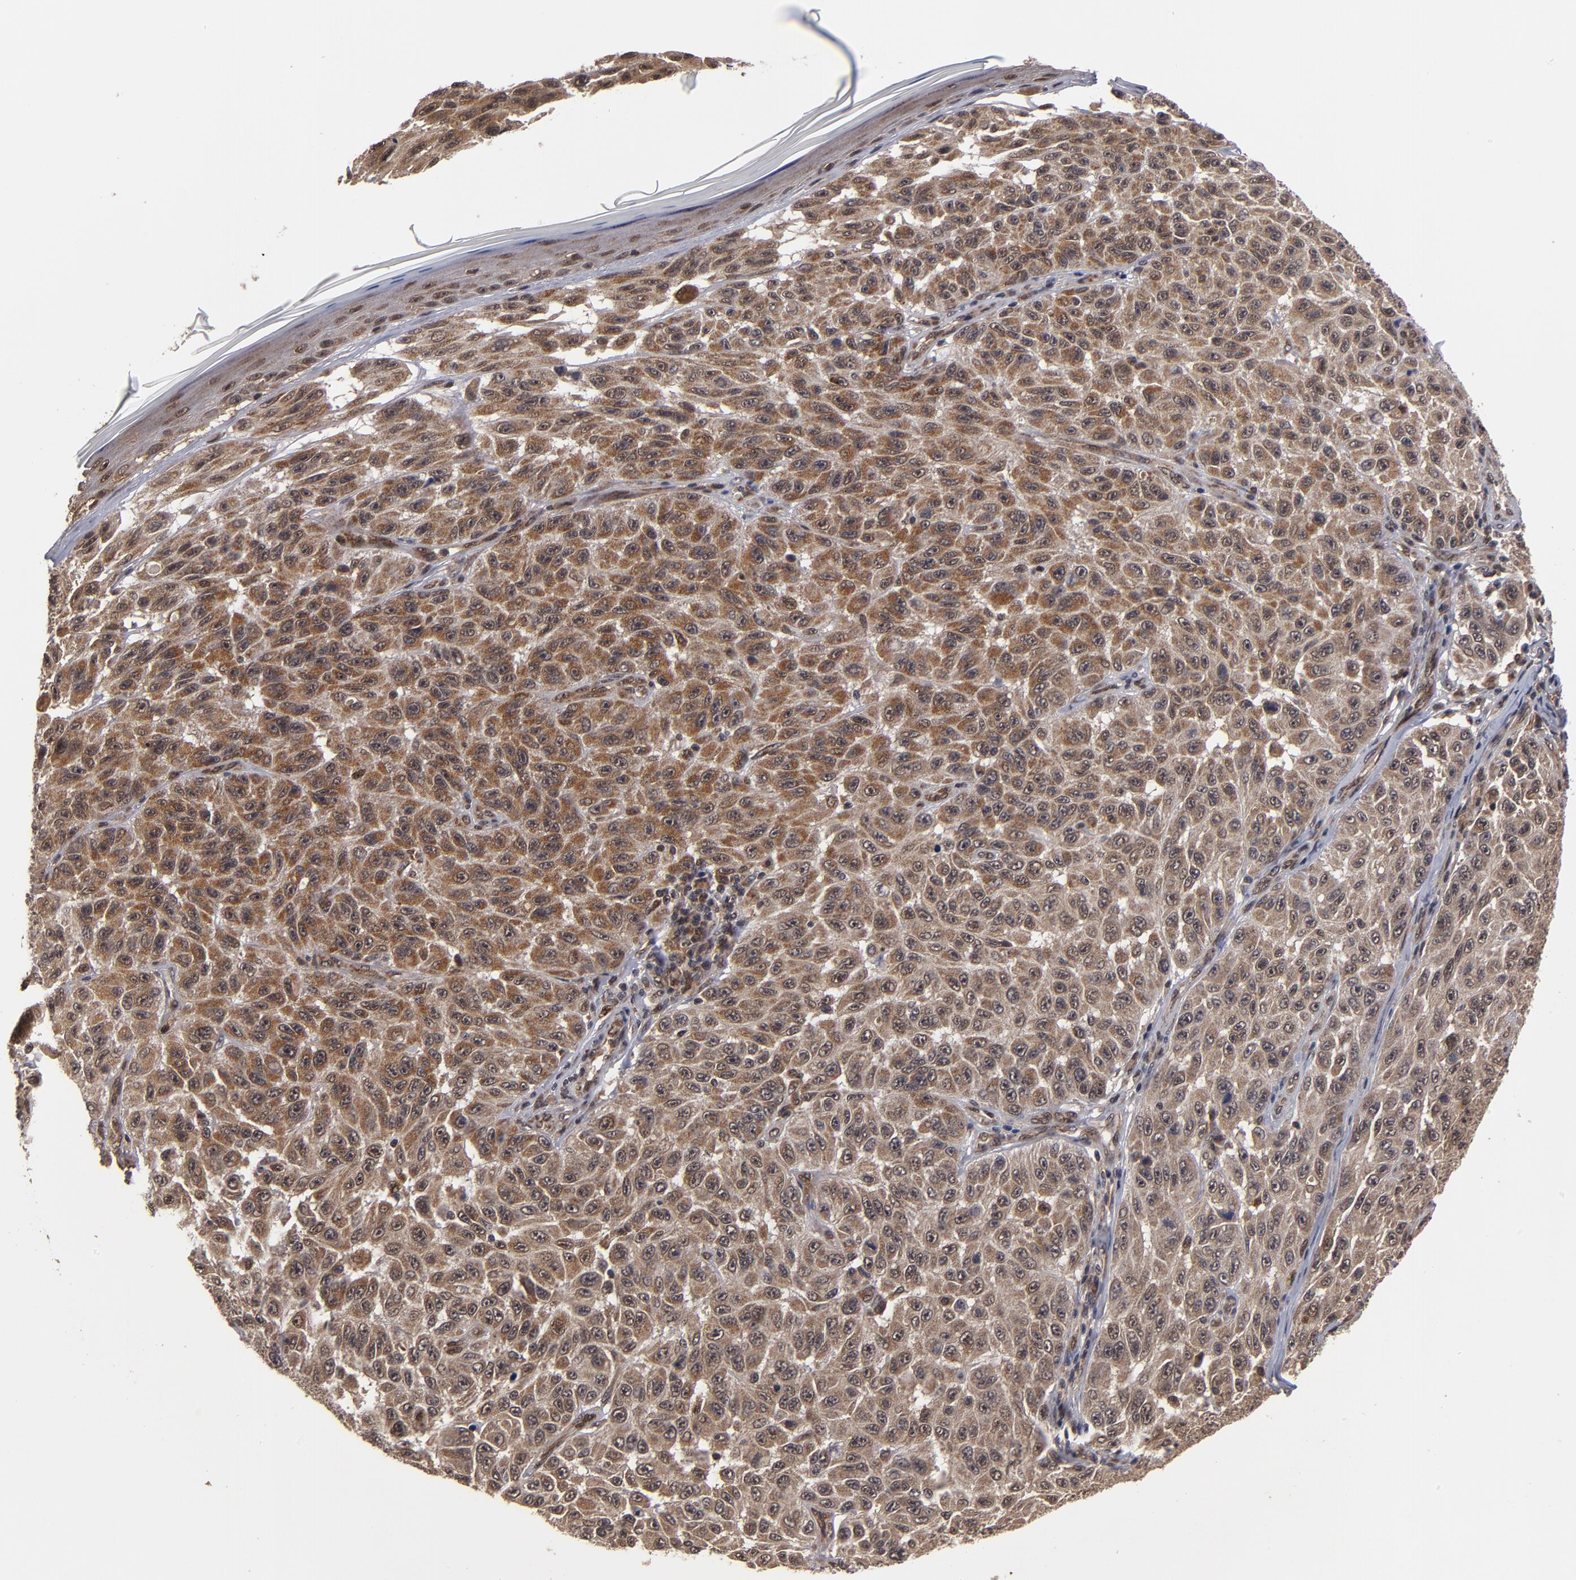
{"staining": {"intensity": "moderate", "quantity": ">75%", "location": "cytoplasmic/membranous"}, "tissue": "melanoma", "cell_type": "Tumor cells", "image_type": "cancer", "snomed": [{"axis": "morphology", "description": "Malignant melanoma, NOS"}, {"axis": "topography", "description": "Skin"}], "caption": "Immunohistochemical staining of melanoma displays medium levels of moderate cytoplasmic/membranous positivity in approximately >75% of tumor cells.", "gene": "CUL5", "patient": {"sex": "male", "age": 30}}